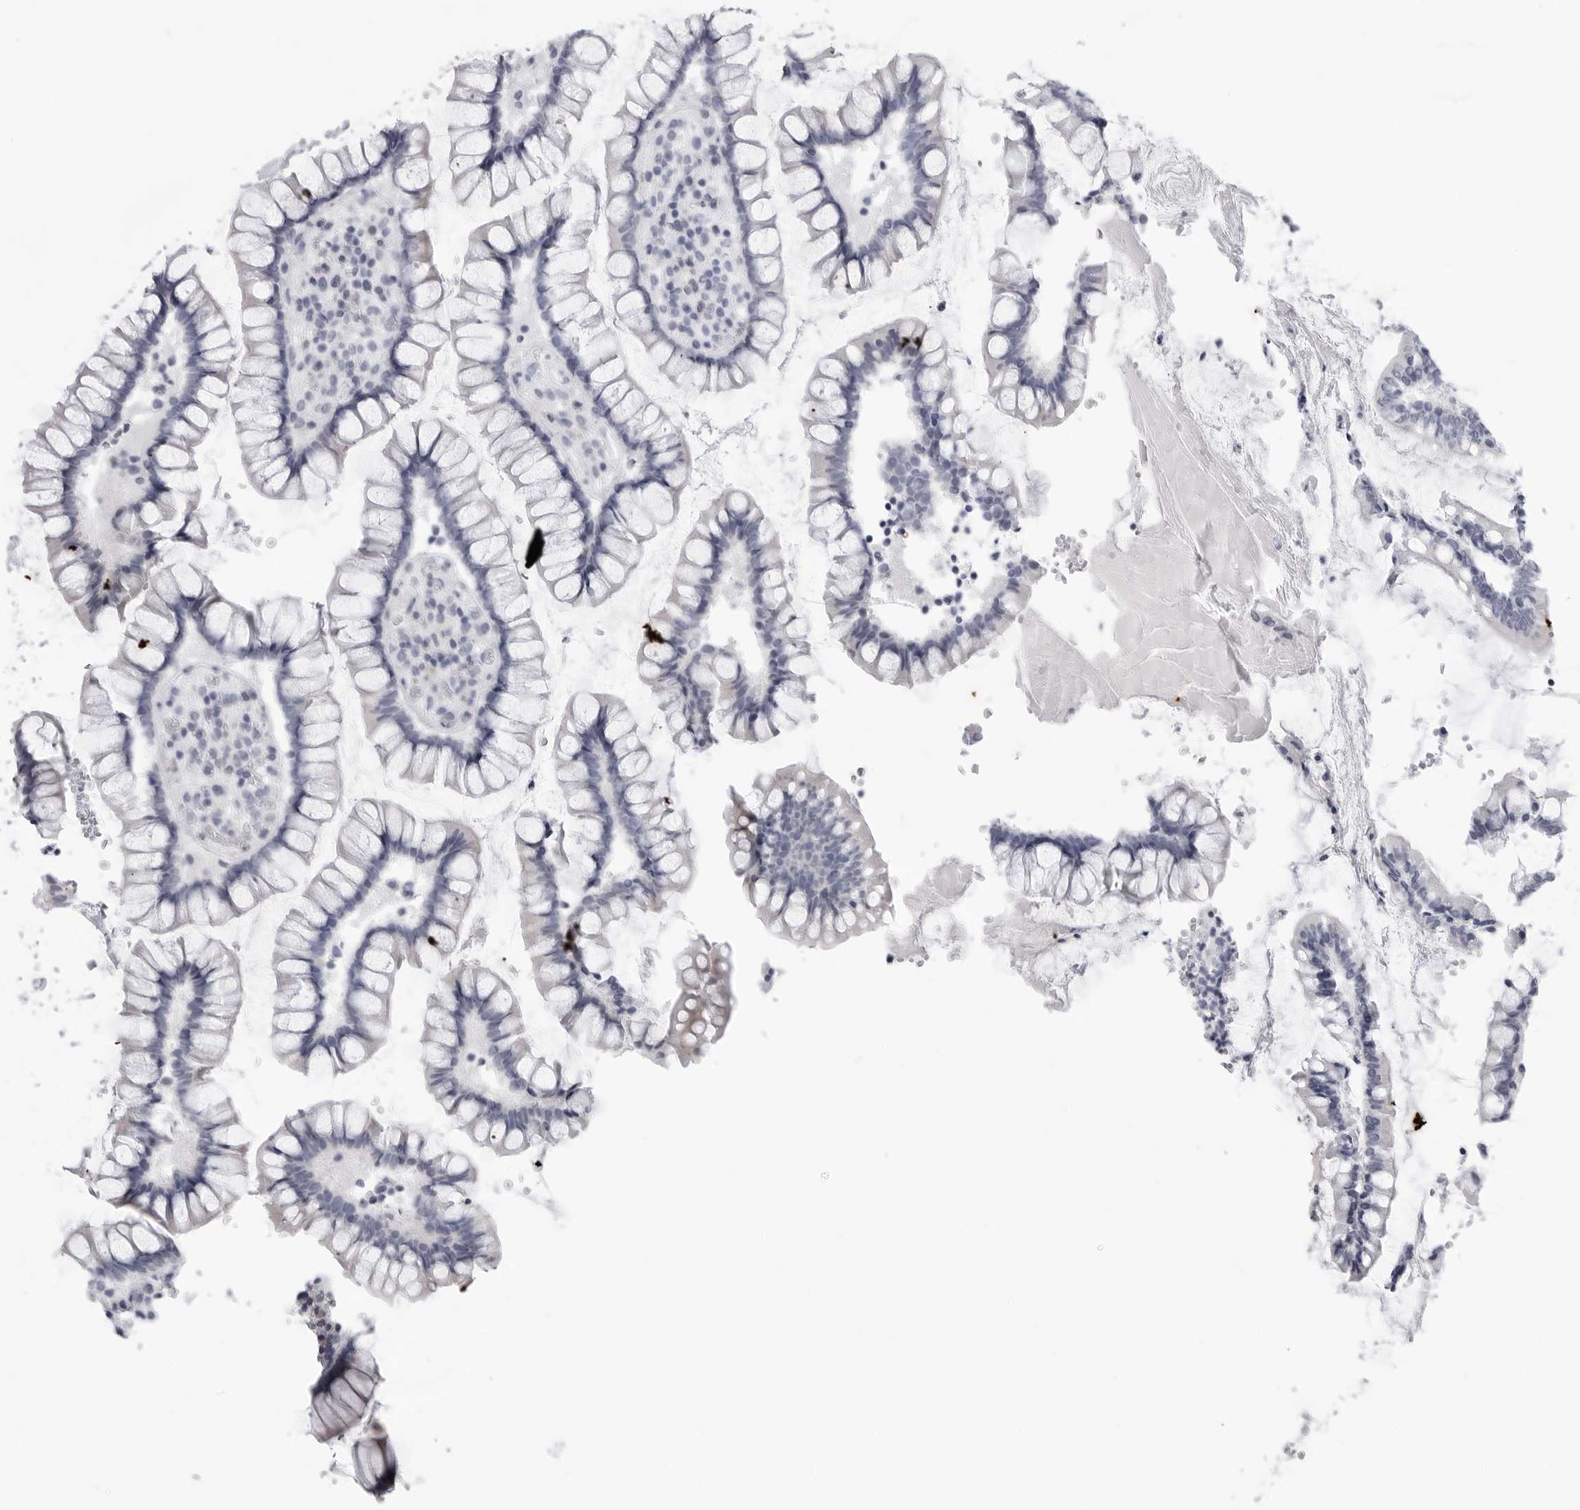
{"staining": {"intensity": "negative", "quantity": "none", "location": "none"}, "tissue": "colon", "cell_type": "Endothelial cells", "image_type": "normal", "snomed": [{"axis": "morphology", "description": "Normal tissue, NOS"}, {"axis": "topography", "description": "Colon"}], "caption": "Colon was stained to show a protein in brown. There is no significant positivity in endothelial cells. (DAB (3,3'-diaminobenzidine) immunohistochemistry with hematoxylin counter stain).", "gene": "PGA3", "patient": {"sex": "female", "age": 79}}